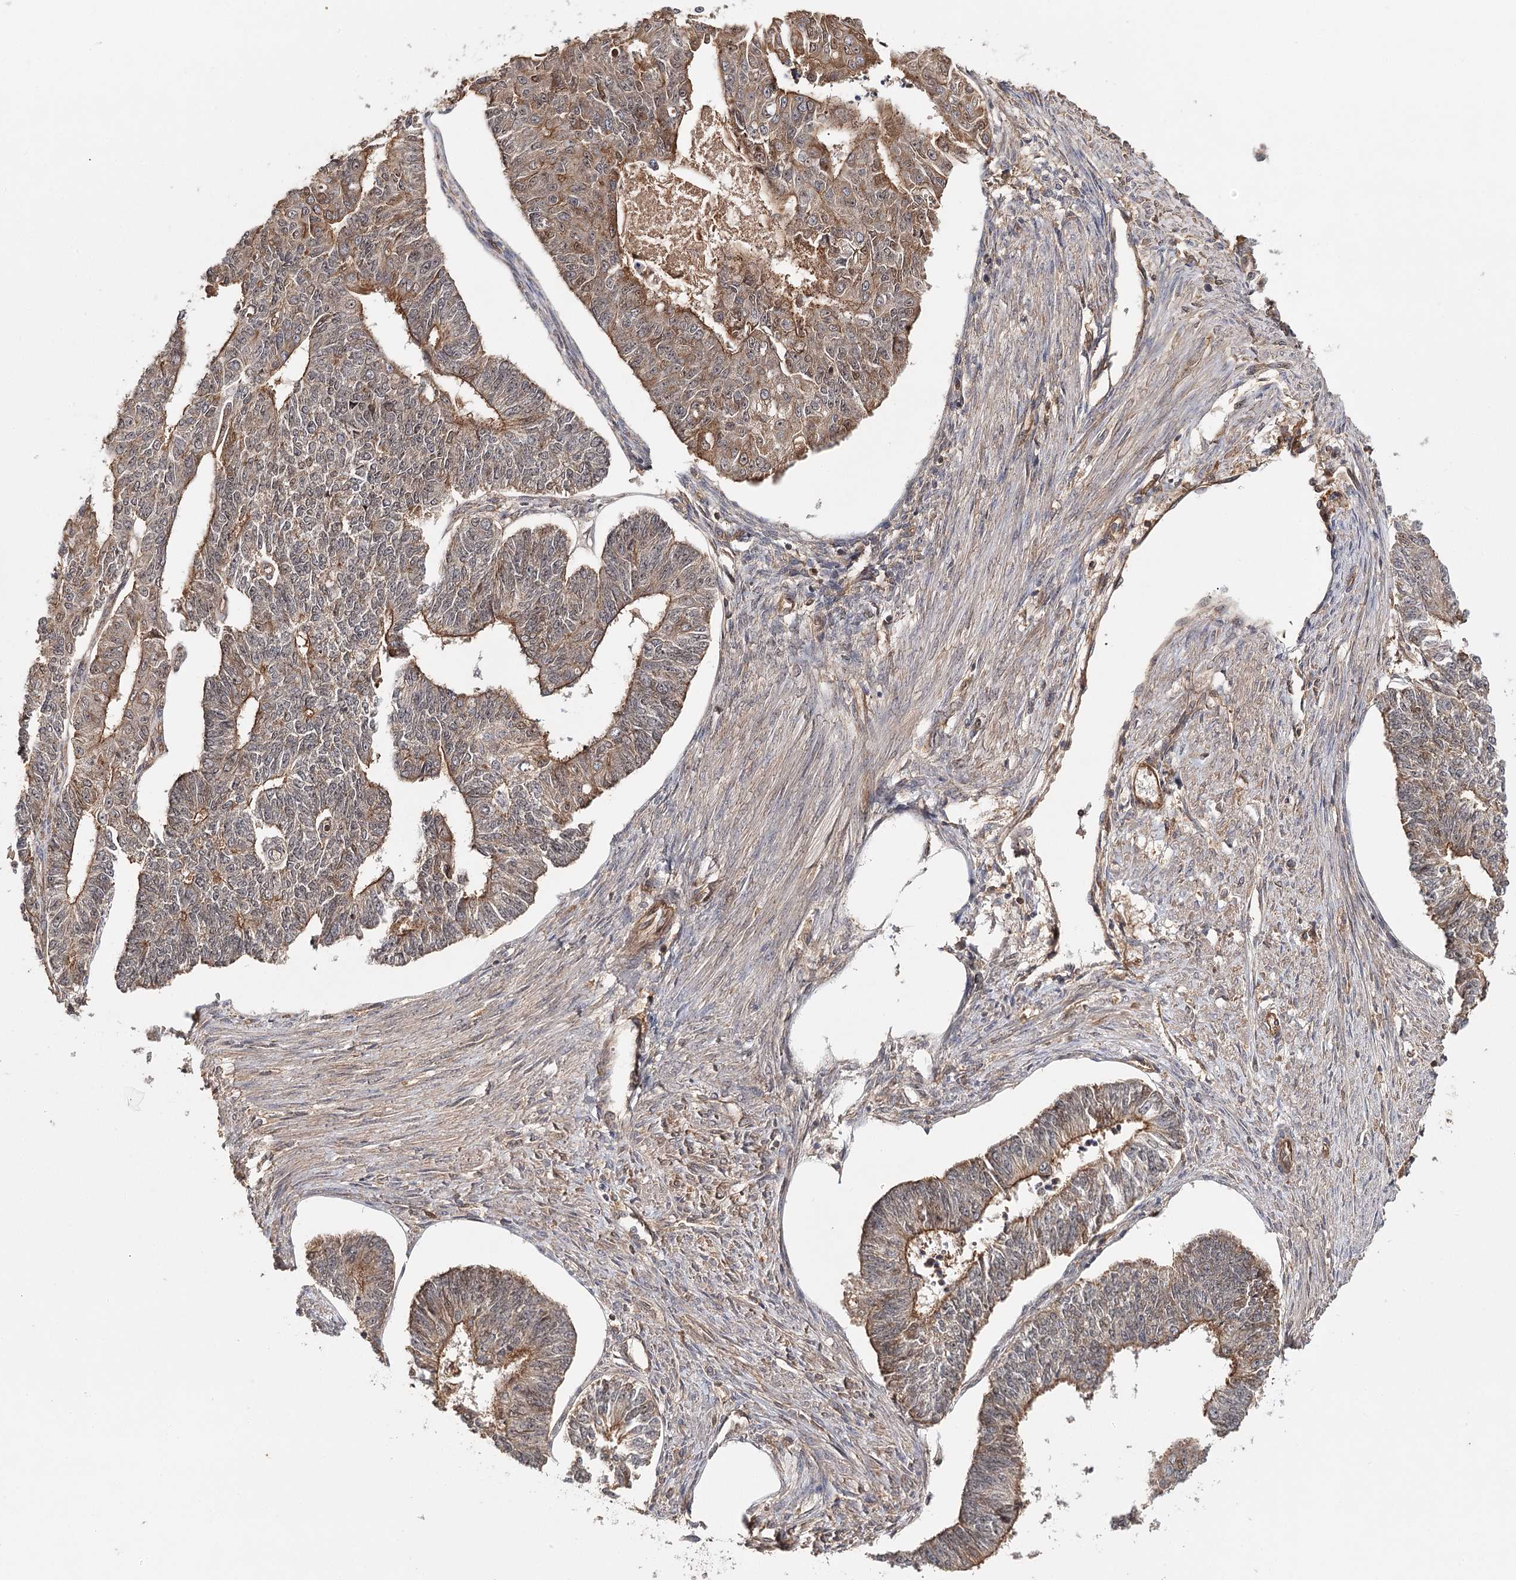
{"staining": {"intensity": "moderate", "quantity": "25%-75%", "location": "cytoplasmic/membranous"}, "tissue": "endometrial cancer", "cell_type": "Tumor cells", "image_type": "cancer", "snomed": [{"axis": "morphology", "description": "Adenocarcinoma, NOS"}, {"axis": "topography", "description": "Endometrium"}], "caption": "Immunohistochemical staining of endometrial cancer shows medium levels of moderate cytoplasmic/membranous protein positivity in about 25%-75% of tumor cells. The staining is performed using DAB brown chromogen to label protein expression. The nuclei are counter-stained blue using hematoxylin.", "gene": "BCR", "patient": {"sex": "female", "age": 32}}